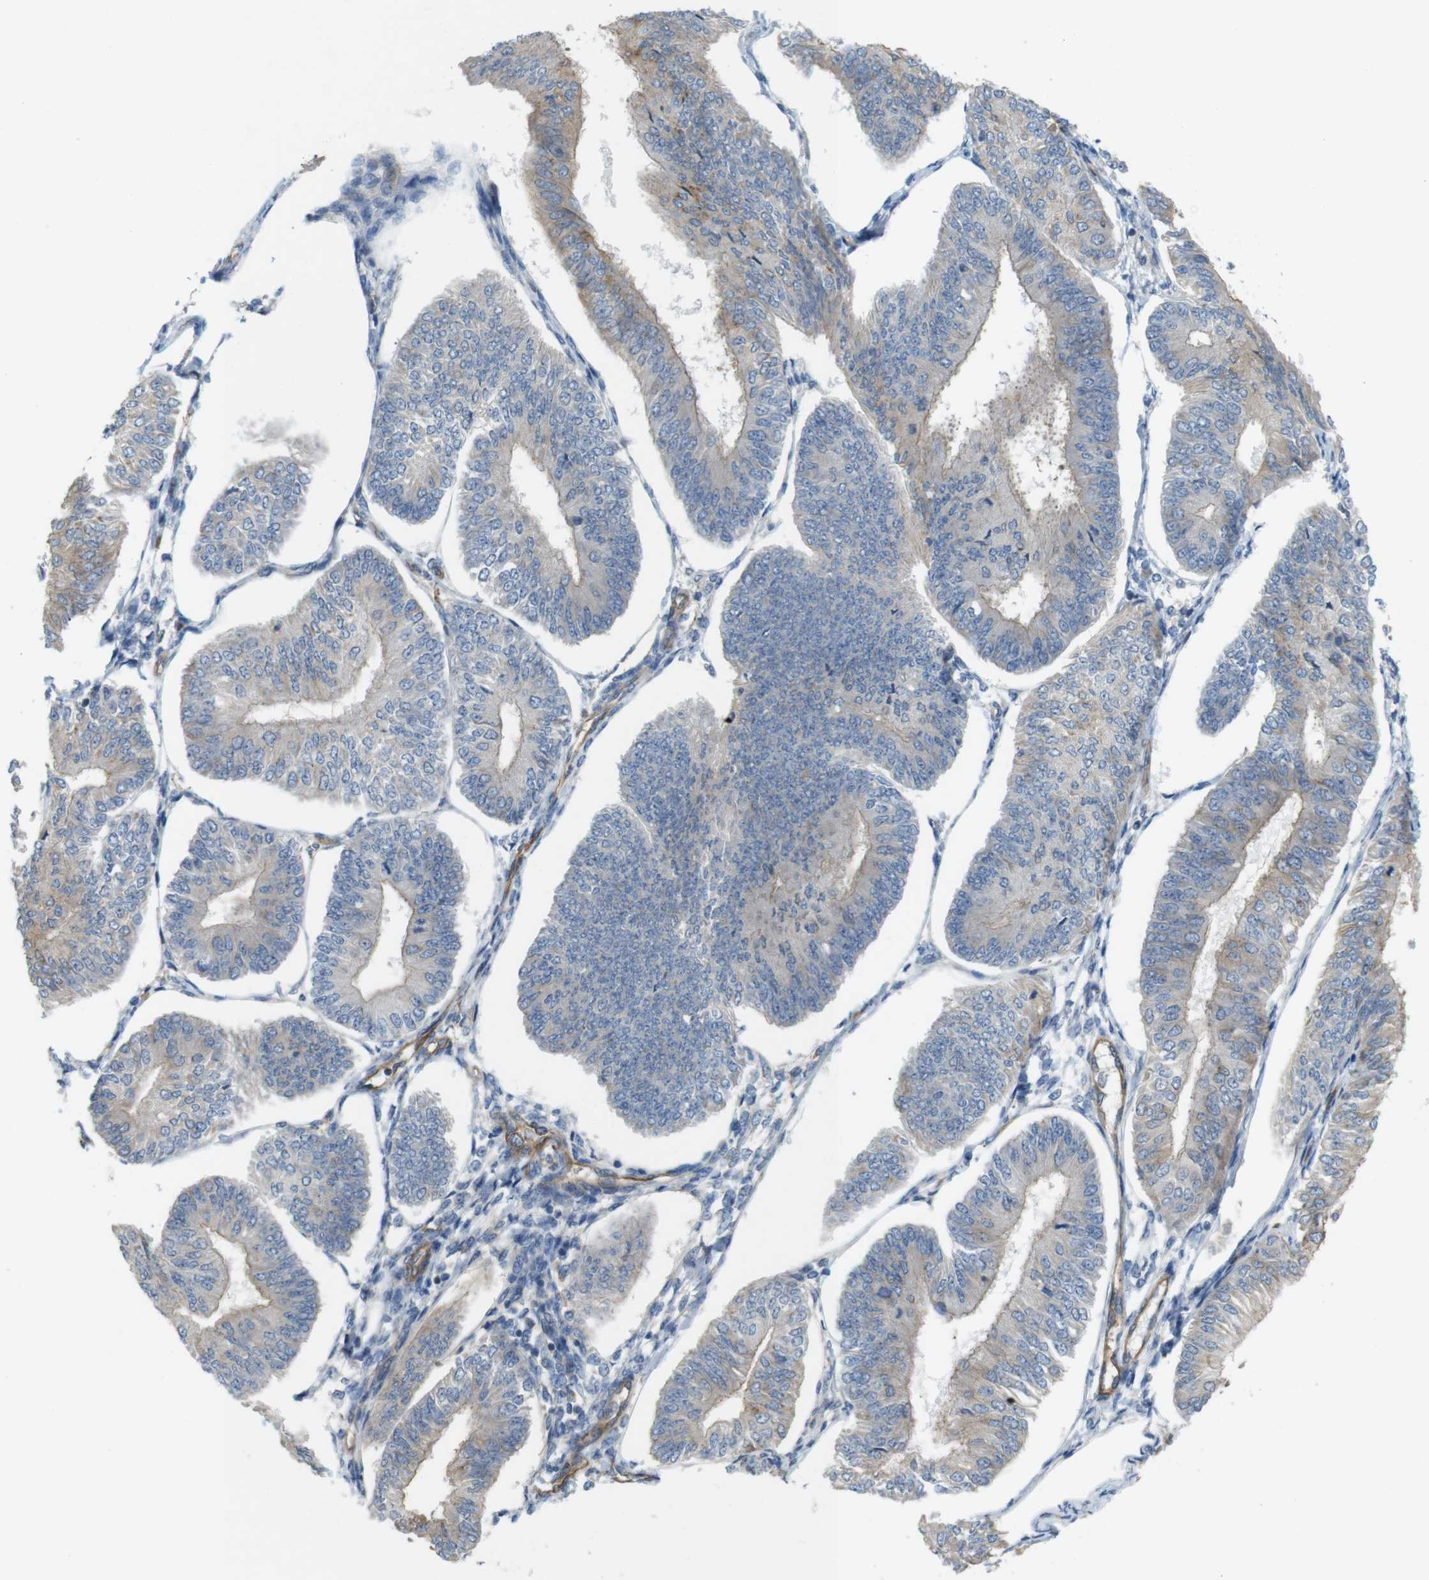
{"staining": {"intensity": "weak", "quantity": ">75%", "location": "cytoplasmic/membranous"}, "tissue": "endometrial cancer", "cell_type": "Tumor cells", "image_type": "cancer", "snomed": [{"axis": "morphology", "description": "Adenocarcinoma, NOS"}, {"axis": "topography", "description": "Endometrium"}], "caption": "Protein positivity by IHC demonstrates weak cytoplasmic/membranous expression in approximately >75% of tumor cells in adenocarcinoma (endometrial).", "gene": "BVES", "patient": {"sex": "female", "age": 58}}